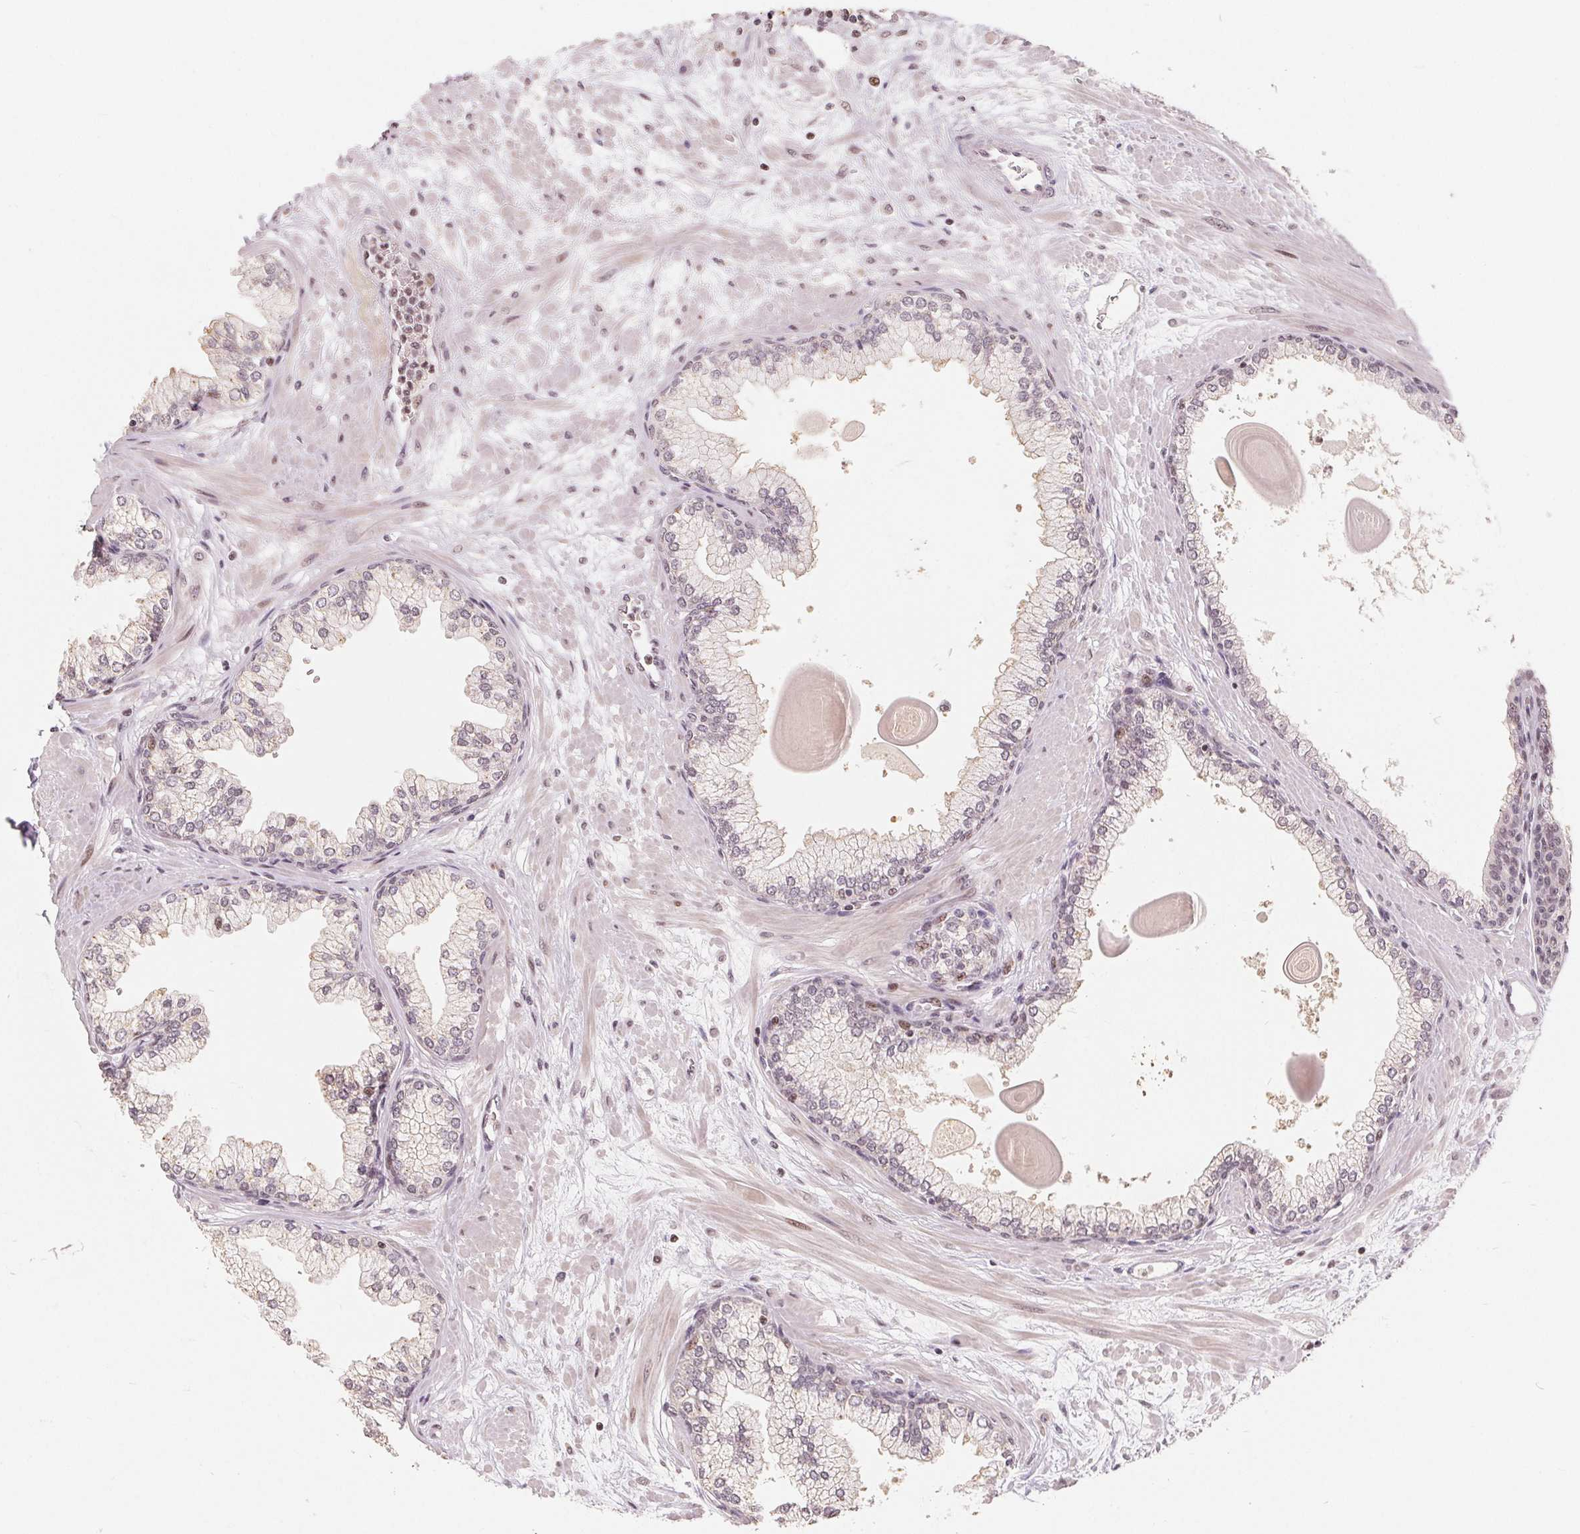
{"staining": {"intensity": "weak", "quantity": "<25%", "location": "nuclear"}, "tissue": "prostate", "cell_type": "Glandular cells", "image_type": "normal", "snomed": [{"axis": "morphology", "description": "Normal tissue, NOS"}, {"axis": "topography", "description": "Prostate"}, {"axis": "topography", "description": "Peripheral nerve tissue"}], "caption": "Immunohistochemistry (IHC) histopathology image of benign human prostate stained for a protein (brown), which shows no staining in glandular cells. (DAB IHC with hematoxylin counter stain).", "gene": "CCDC138", "patient": {"sex": "male", "age": 61}}